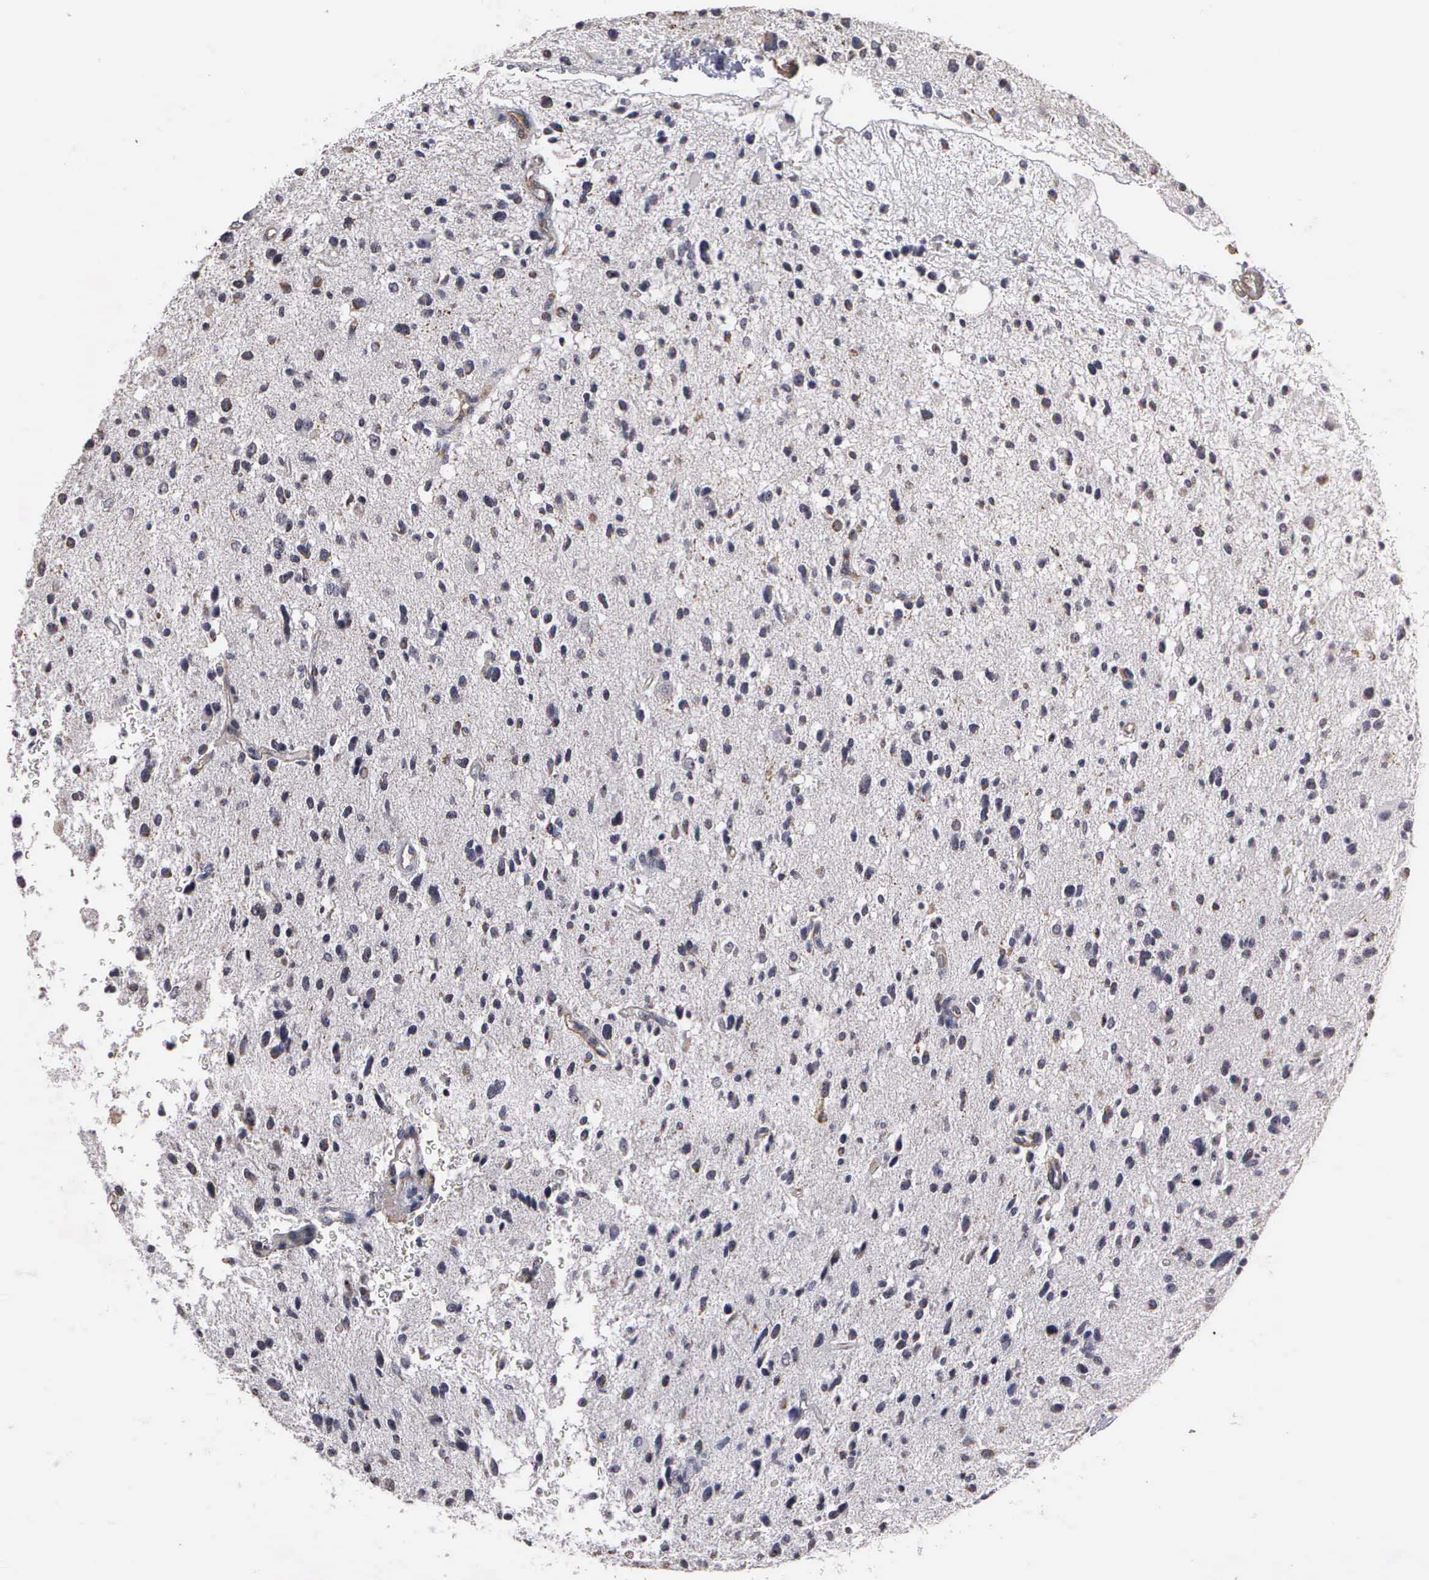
{"staining": {"intensity": "weak", "quantity": "<25%", "location": "cytoplasmic/membranous"}, "tissue": "glioma", "cell_type": "Tumor cells", "image_type": "cancer", "snomed": [{"axis": "morphology", "description": "Glioma, malignant, Low grade"}, {"axis": "topography", "description": "Brain"}], "caption": "IHC histopathology image of neoplastic tissue: human malignant low-grade glioma stained with DAB (3,3'-diaminobenzidine) exhibits no significant protein staining in tumor cells.", "gene": "NGDN", "patient": {"sex": "female", "age": 46}}